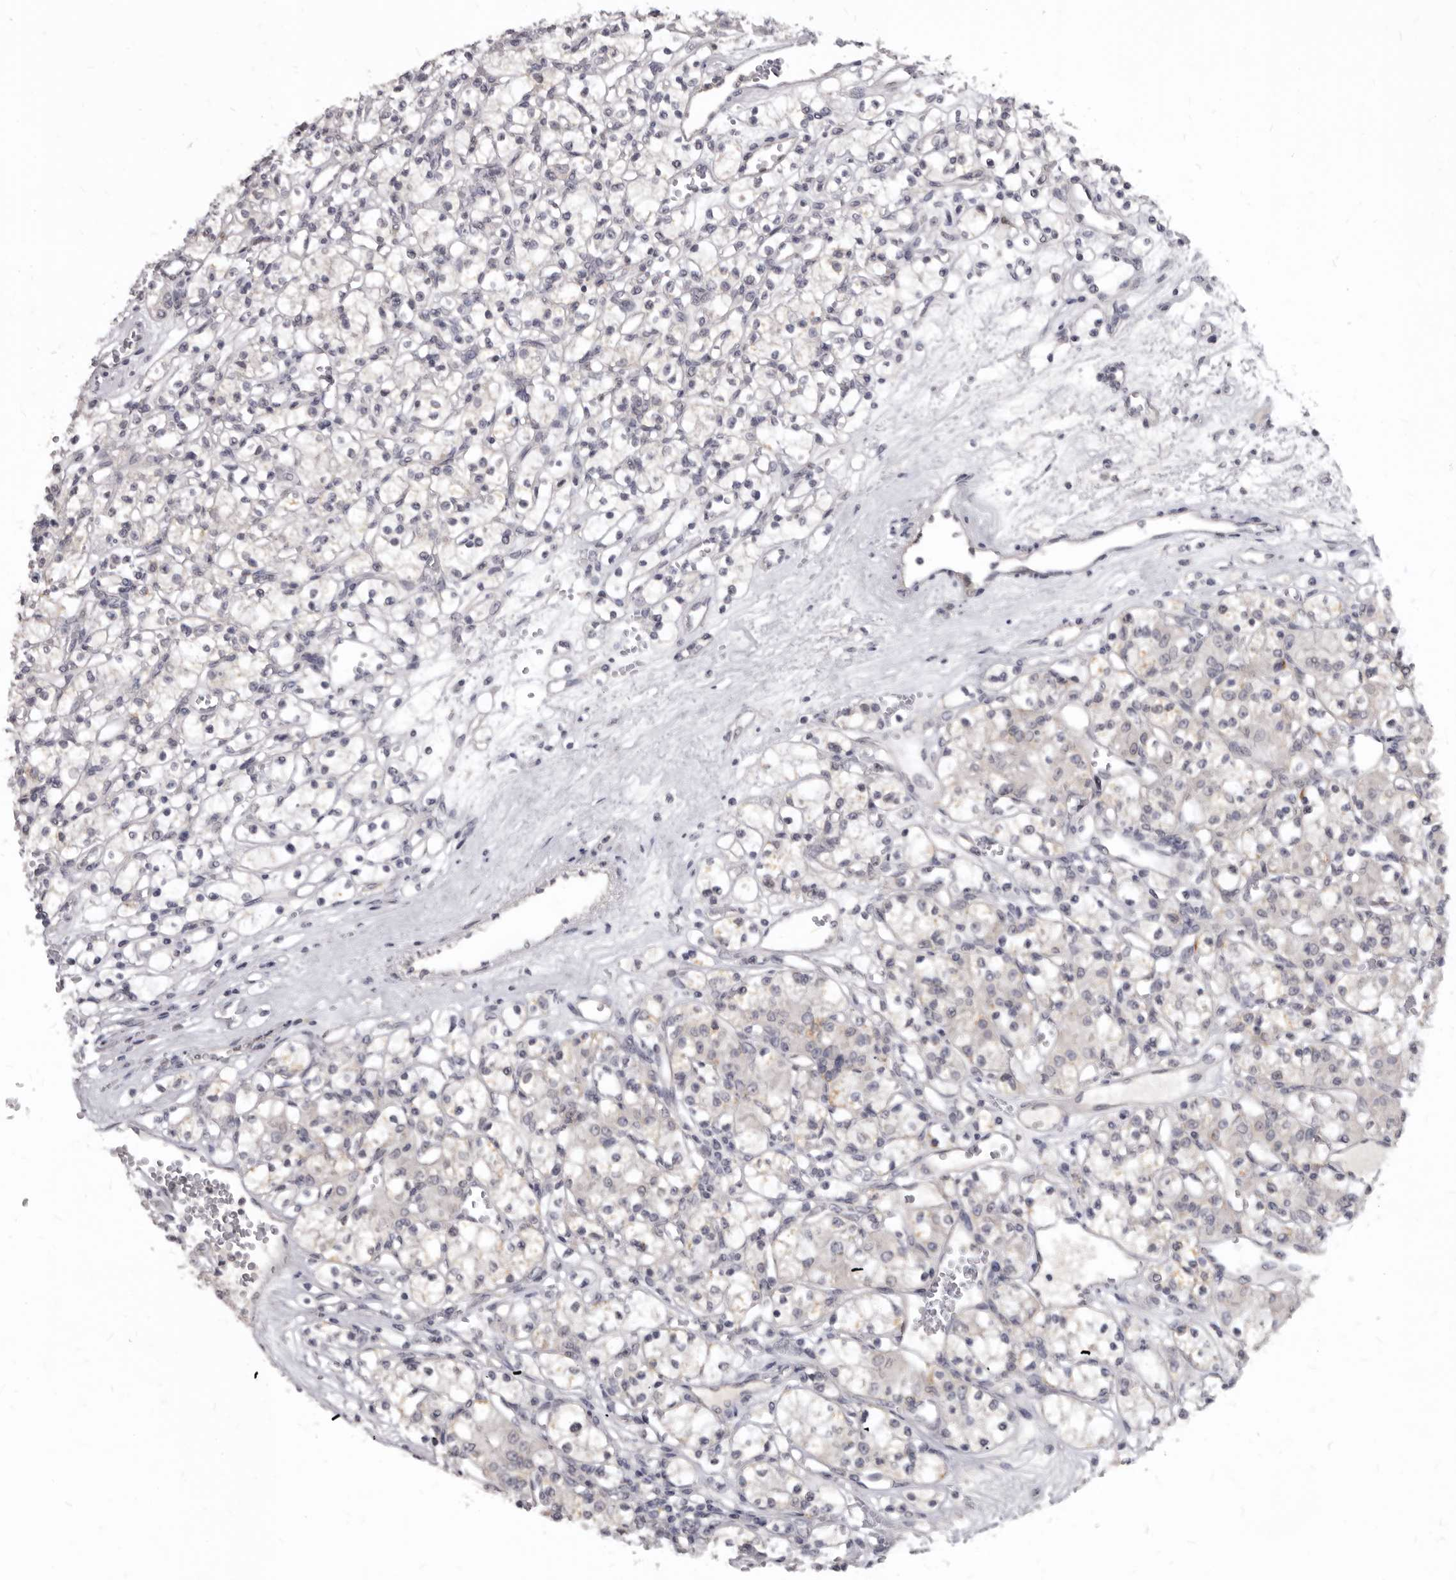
{"staining": {"intensity": "negative", "quantity": "none", "location": "none"}, "tissue": "renal cancer", "cell_type": "Tumor cells", "image_type": "cancer", "snomed": [{"axis": "morphology", "description": "Adenocarcinoma, NOS"}, {"axis": "topography", "description": "Kidney"}], "caption": "The immunohistochemistry micrograph has no significant expression in tumor cells of renal cancer (adenocarcinoma) tissue. (DAB immunohistochemistry visualized using brightfield microscopy, high magnification).", "gene": "SULT1E1", "patient": {"sex": "female", "age": 59}}